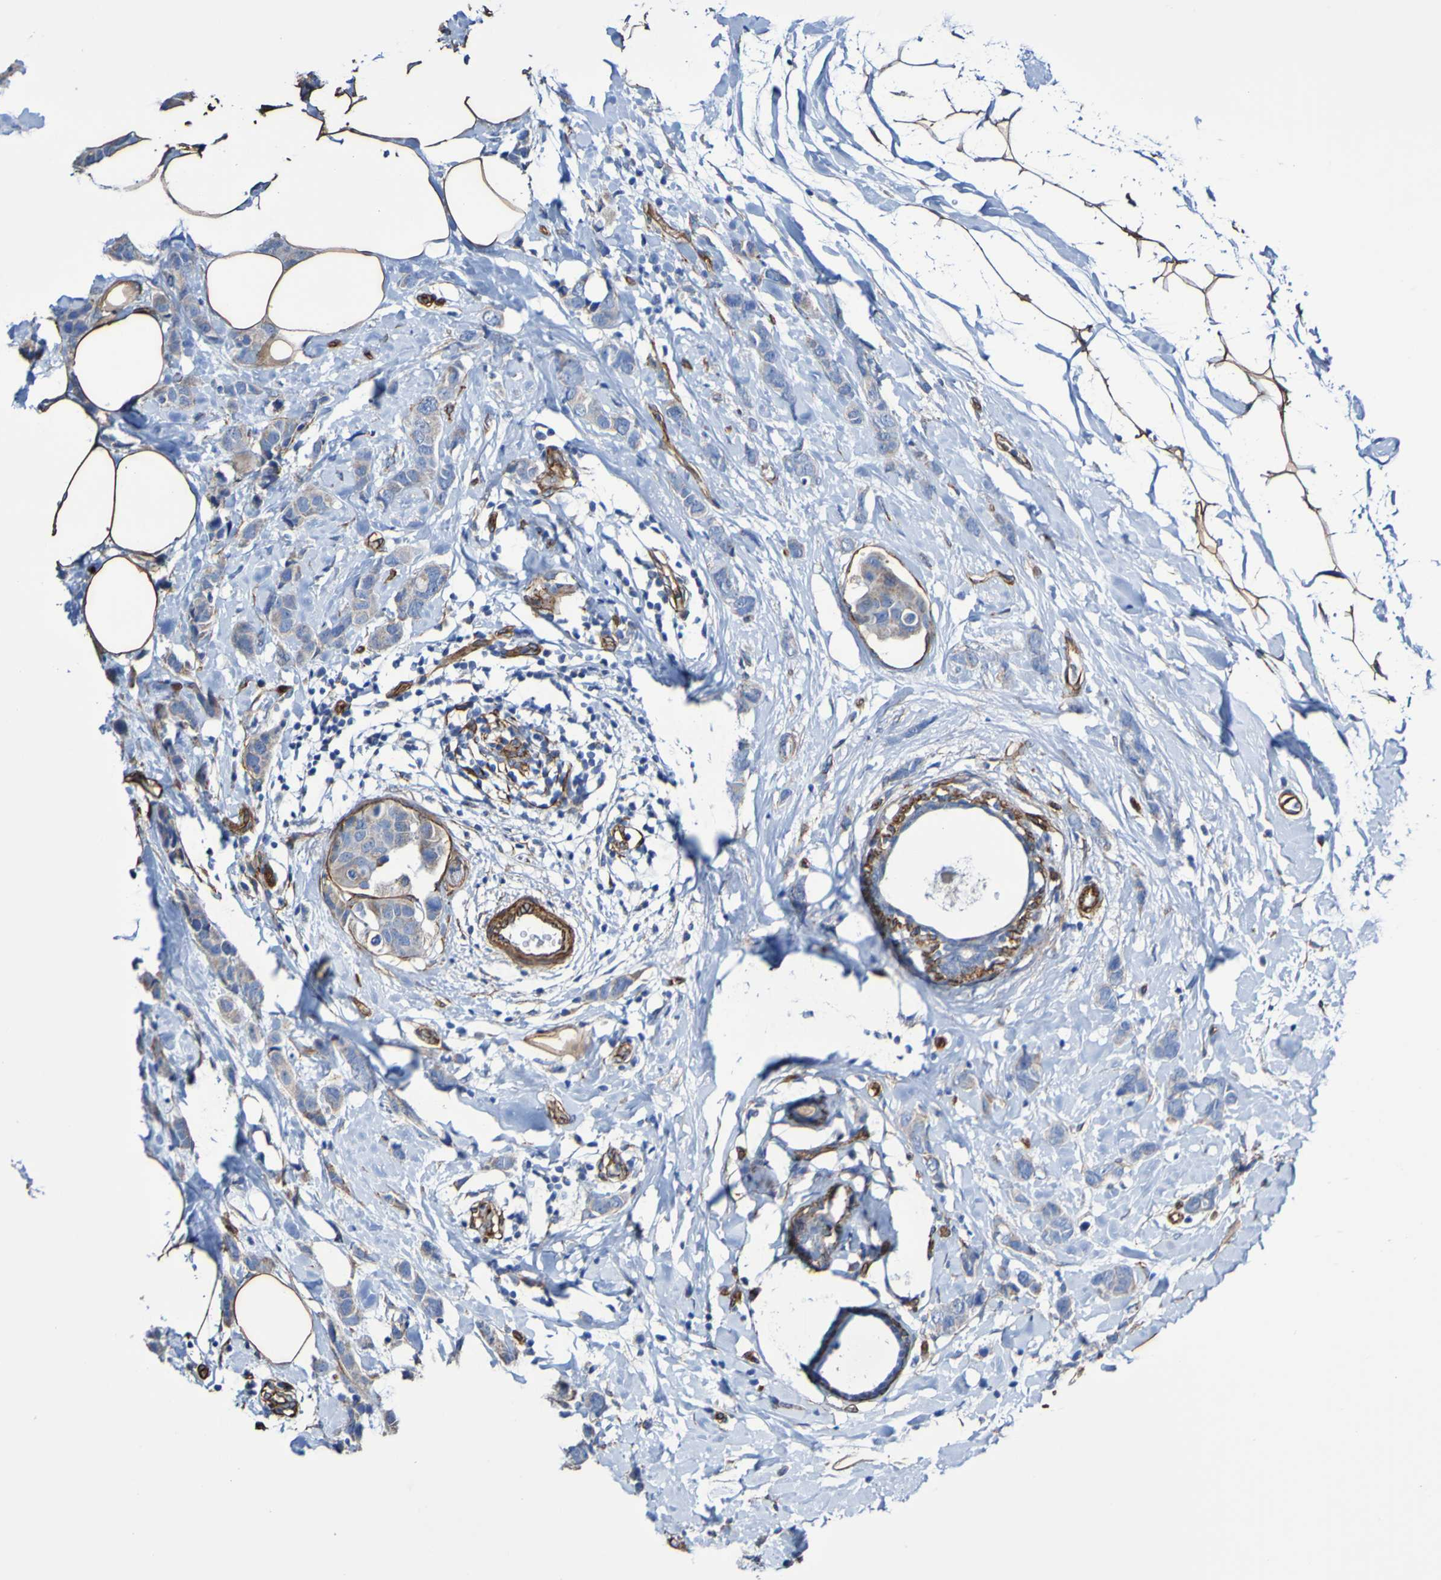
{"staining": {"intensity": "weak", "quantity": "25%-75%", "location": "cytoplasmic/membranous"}, "tissue": "breast cancer", "cell_type": "Tumor cells", "image_type": "cancer", "snomed": [{"axis": "morphology", "description": "Normal tissue, NOS"}, {"axis": "morphology", "description": "Duct carcinoma"}, {"axis": "topography", "description": "Breast"}], "caption": "Protein analysis of breast cancer tissue shows weak cytoplasmic/membranous positivity in approximately 25%-75% of tumor cells.", "gene": "ELMOD3", "patient": {"sex": "female", "age": 50}}